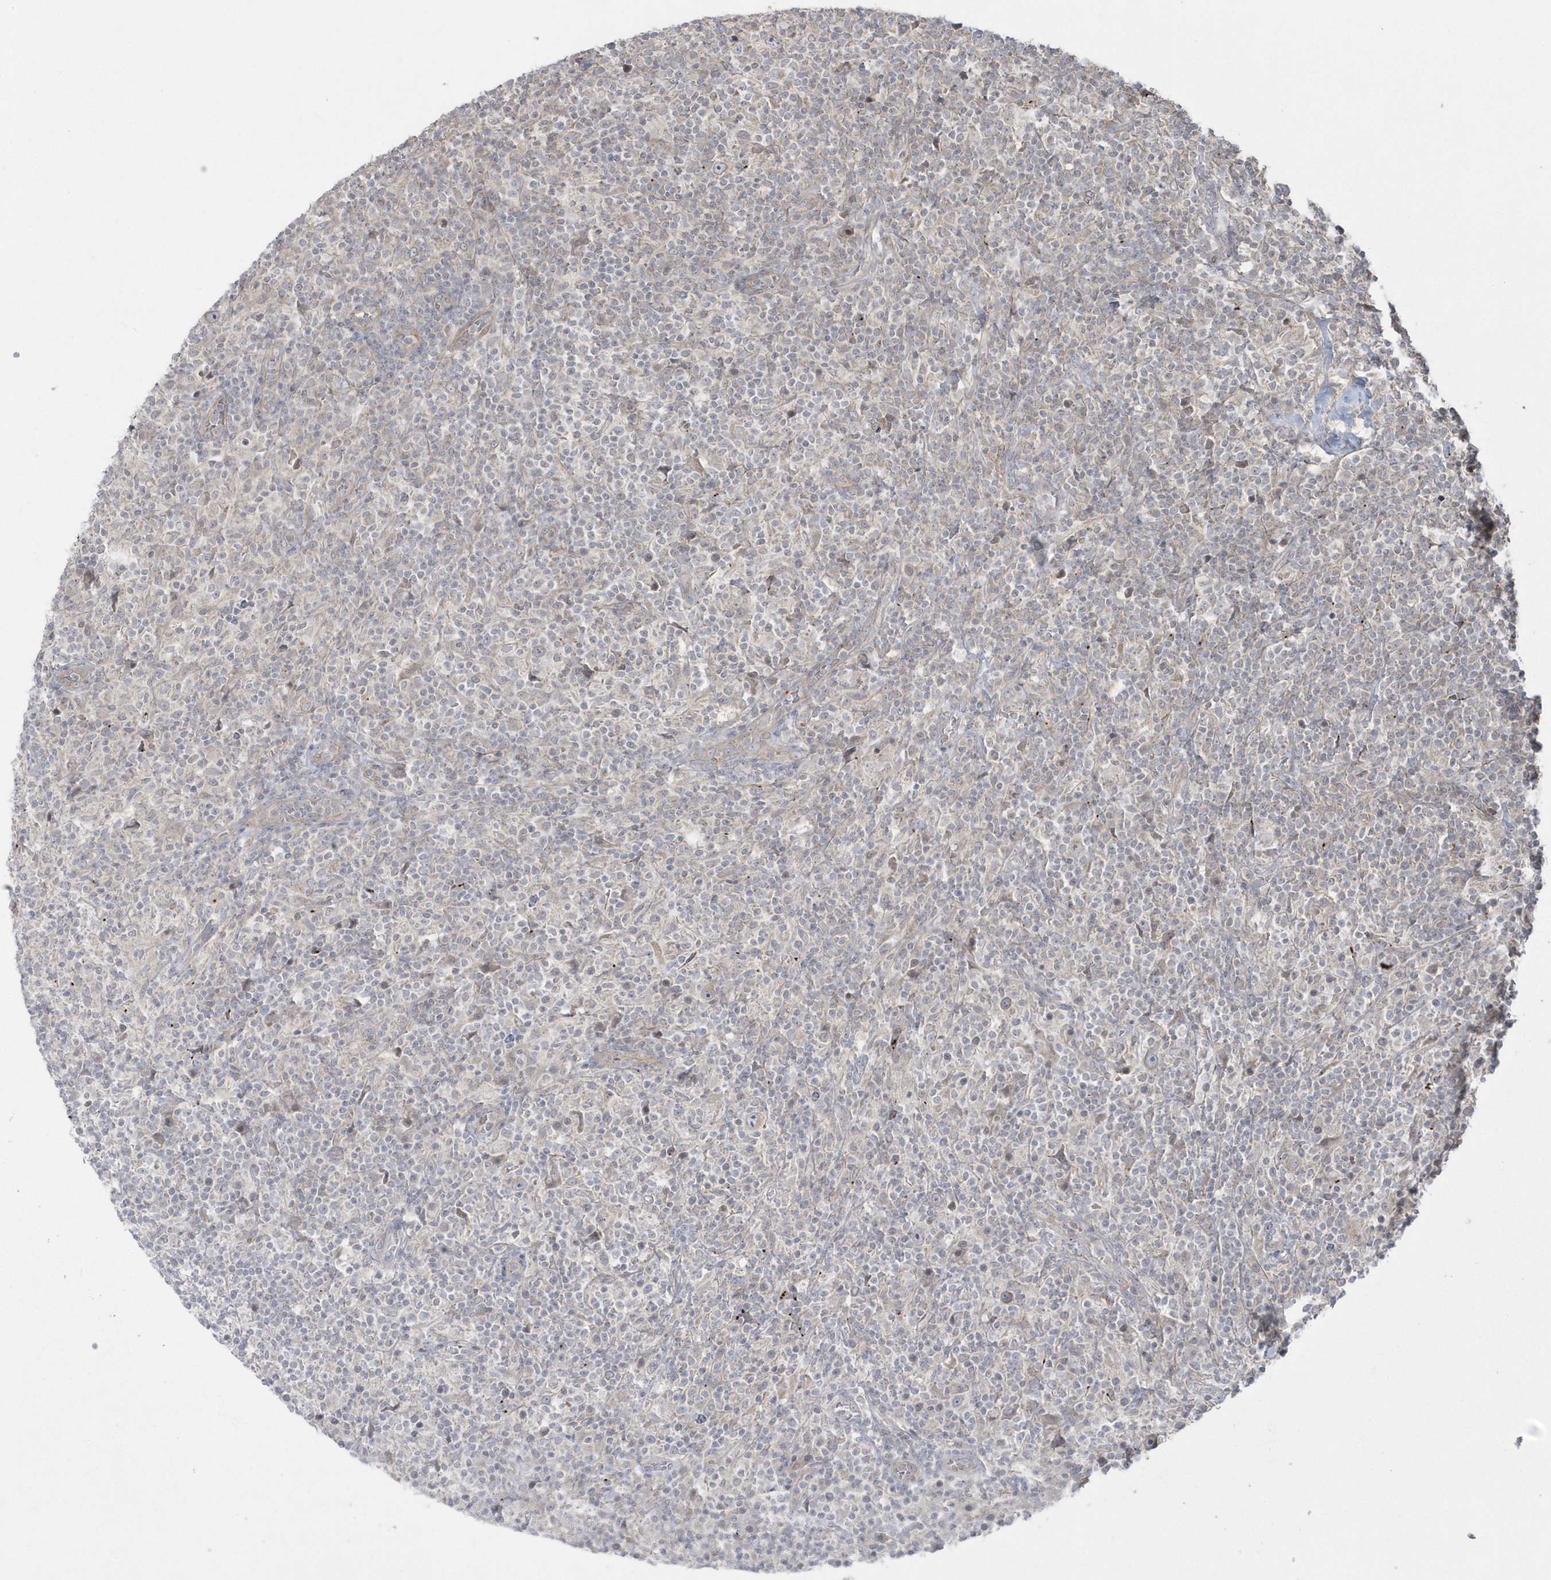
{"staining": {"intensity": "negative", "quantity": "none", "location": "none"}, "tissue": "lymphoma", "cell_type": "Tumor cells", "image_type": "cancer", "snomed": [{"axis": "morphology", "description": "Hodgkin's disease, NOS"}, {"axis": "topography", "description": "Lymph node"}], "caption": "High magnification brightfield microscopy of lymphoma stained with DAB (3,3'-diaminobenzidine) (brown) and counterstained with hematoxylin (blue): tumor cells show no significant positivity. (DAB (3,3'-diaminobenzidine) immunohistochemistry visualized using brightfield microscopy, high magnification).", "gene": "ARMC8", "patient": {"sex": "male", "age": 70}}